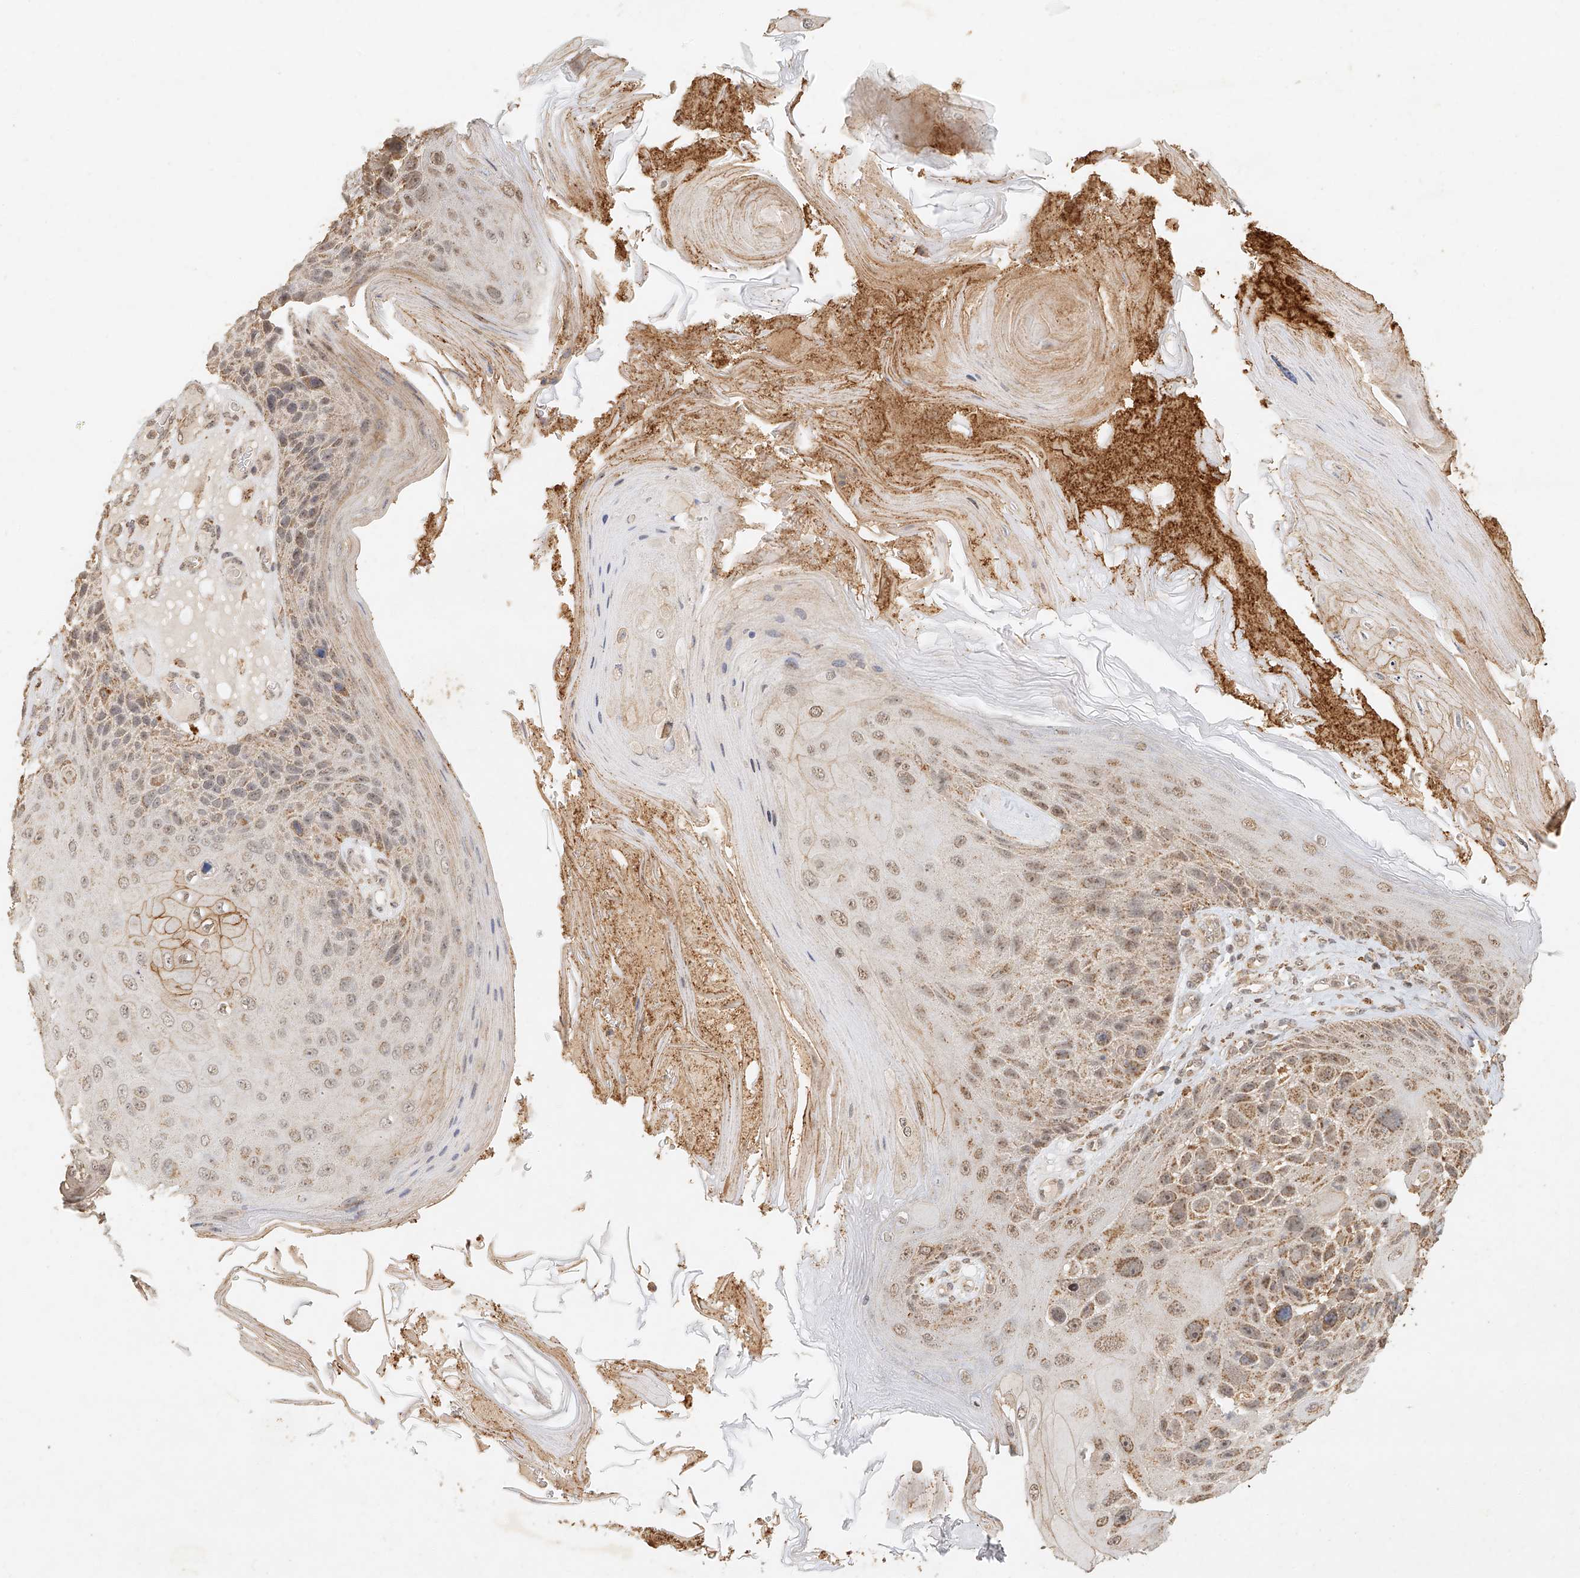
{"staining": {"intensity": "weak", "quantity": "25%-75%", "location": "cytoplasmic/membranous"}, "tissue": "skin cancer", "cell_type": "Tumor cells", "image_type": "cancer", "snomed": [{"axis": "morphology", "description": "Squamous cell carcinoma, NOS"}, {"axis": "topography", "description": "Skin"}], "caption": "Brown immunohistochemical staining in squamous cell carcinoma (skin) displays weak cytoplasmic/membranous positivity in approximately 25%-75% of tumor cells.", "gene": "CXorf58", "patient": {"sex": "female", "age": 88}}